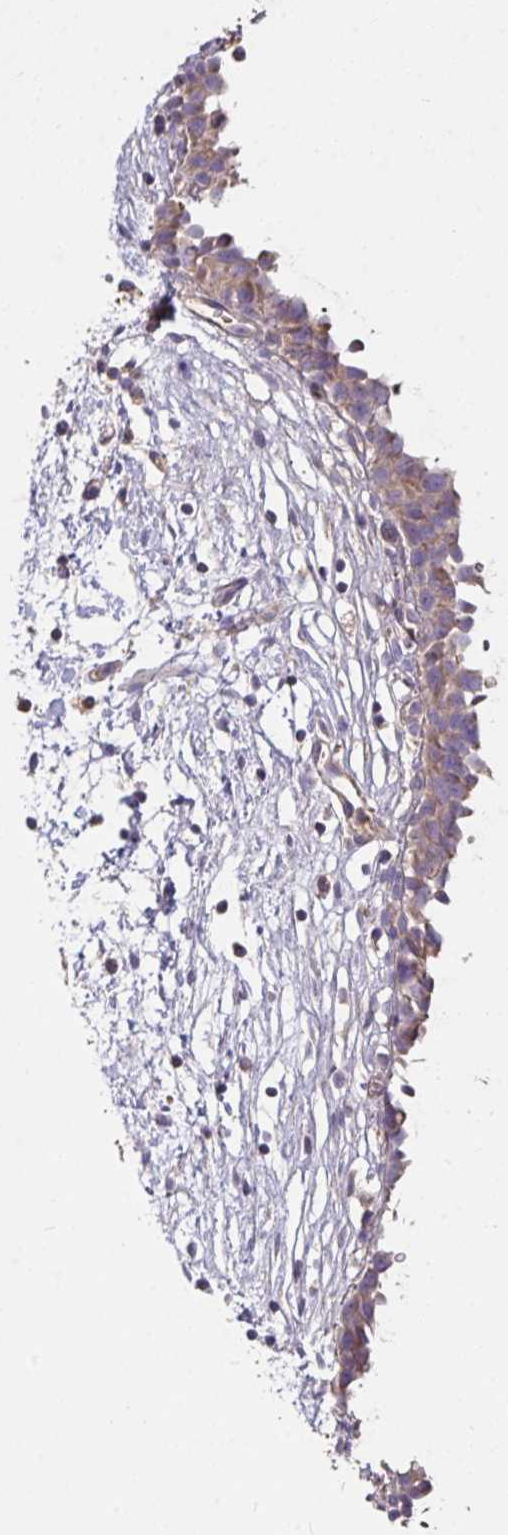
{"staining": {"intensity": "weak", "quantity": ">75%", "location": "cytoplasmic/membranous"}, "tissue": "urinary bladder", "cell_type": "Urothelial cells", "image_type": "normal", "snomed": [{"axis": "morphology", "description": "Normal tissue, NOS"}, {"axis": "topography", "description": "Urinary bladder"}], "caption": "Immunohistochemistry of normal urinary bladder reveals low levels of weak cytoplasmic/membranous expression in about >75% of urothelial cells.", "gene": "FCER1A", "patient": {"sex": "male", "age": 37}}